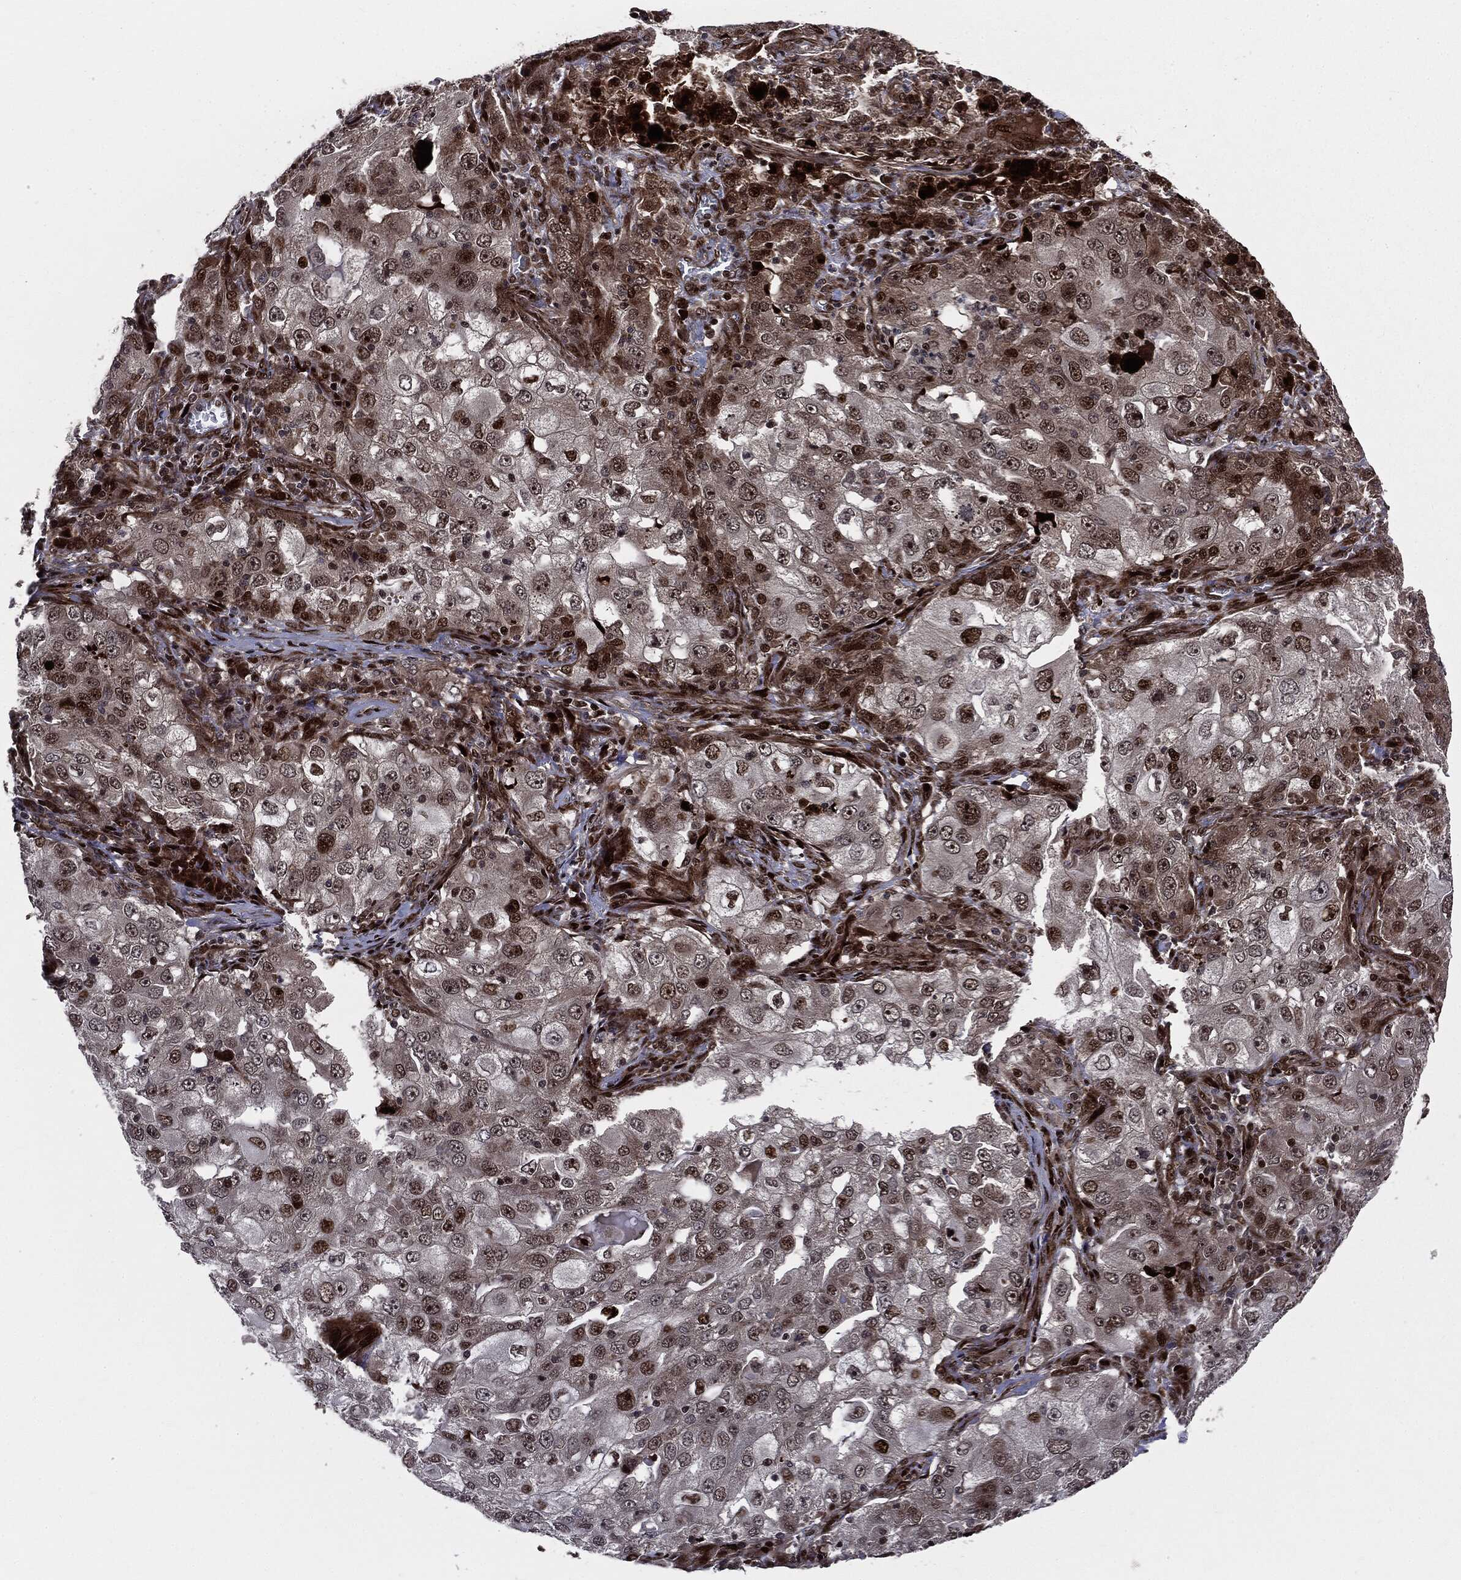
{"staining": {"intensity": "strong", "quantity": "<25%", "location": "nuclear"}, "tissue": "lung cancer", "cell_type": "Tumor cells", "image_type": "cancer", "snomed": [{"axis": "morphology", "description": "Adenocarcinoma, NOS"}, {"axis": "topography", "description": "Lung"}], "caption": "Brown immunohistochemical staining in lung adenocarcinoma exhibits strong nuclear expression in about <25% of tumor cells.", "gene": "SMAD4", "patient": {"sex": "female", "age": 61}}